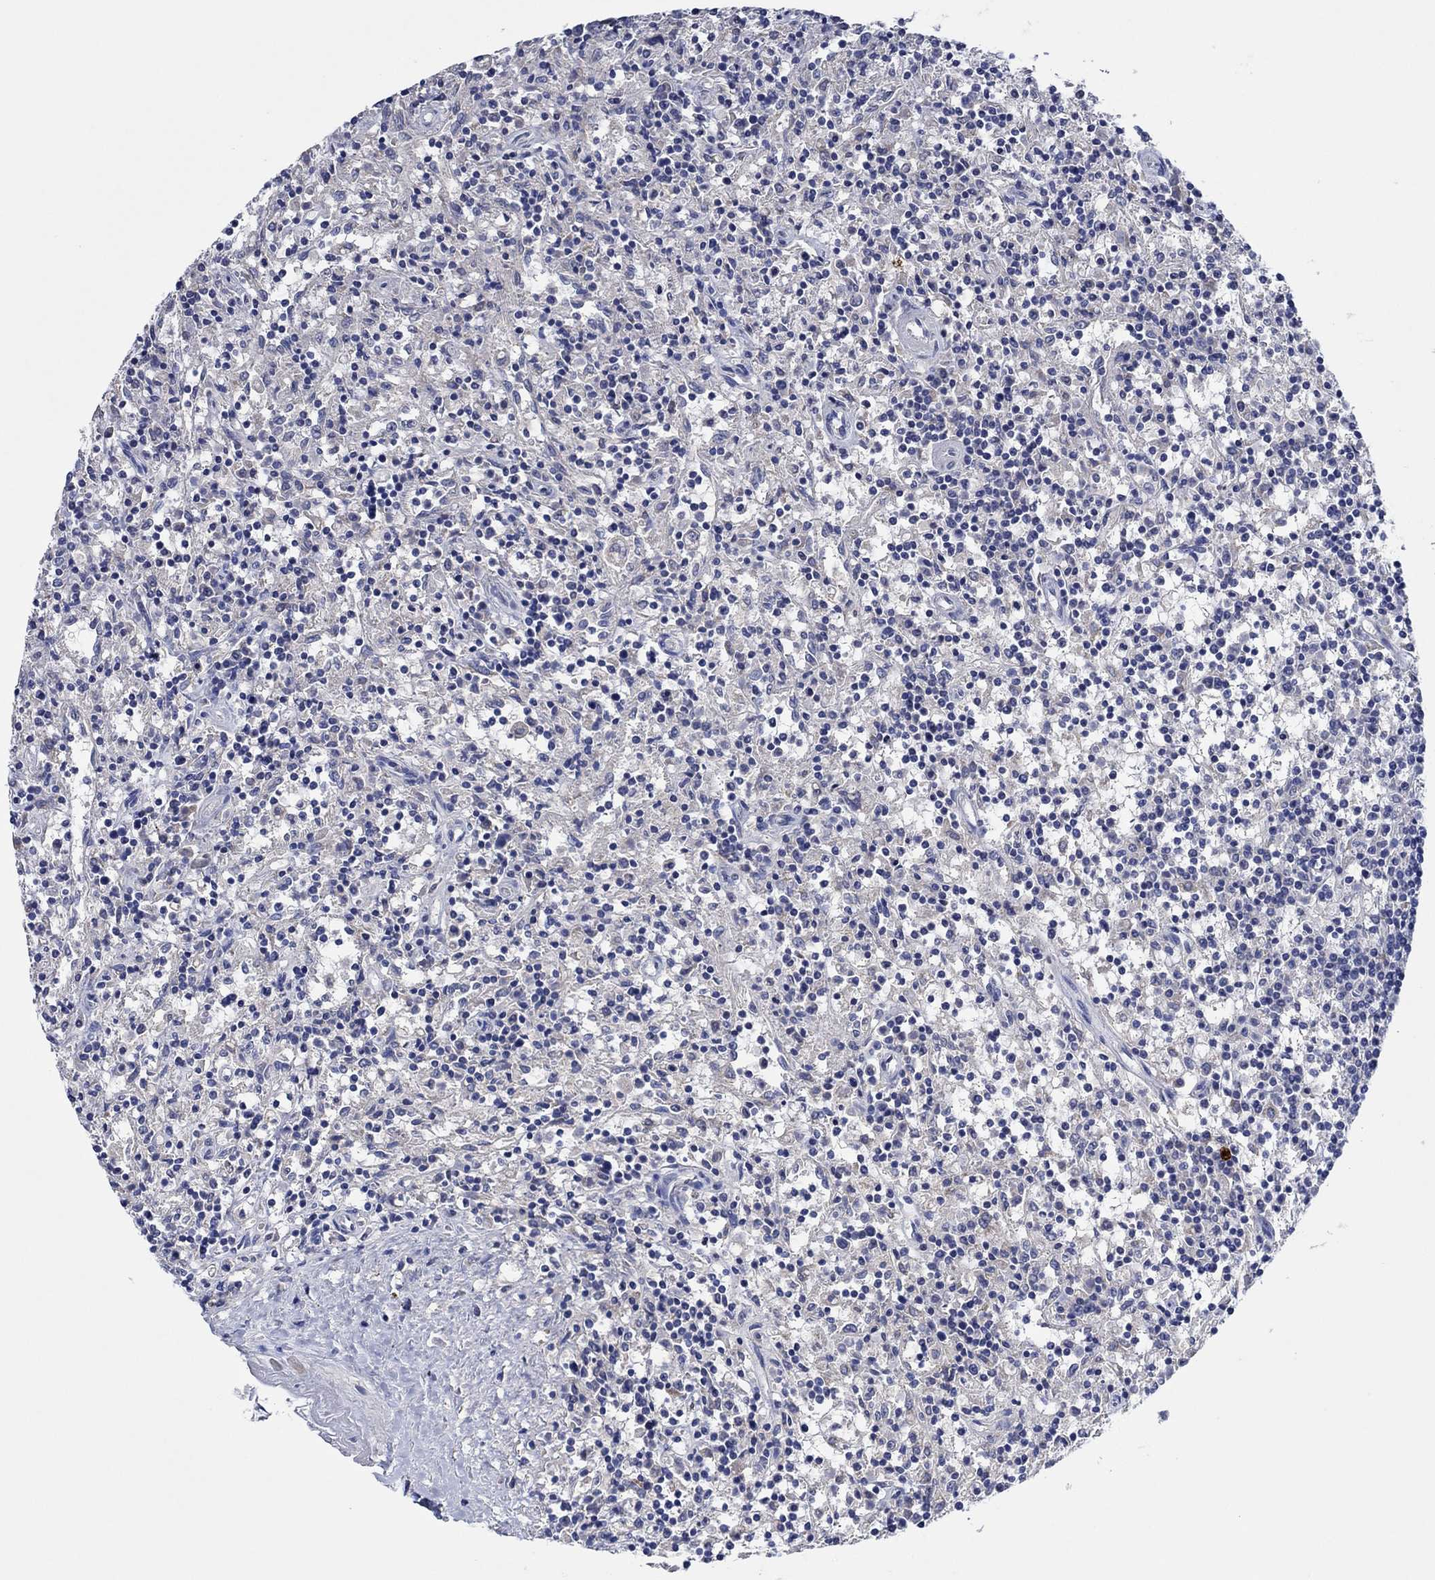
{"staining": {"intensity": "negative", "quantity": "none", "location": "none"}, "tissue": "lymphoma", "cell_type": "Tumor cells", "image_type": "cancer", "snomed": [{"axis": "morphology", "description": "Malignant lymphoma, non-Hodgkin's type, Low grade"}, {"axis": "topography", "description": "Spleen"}], "caption": "Low-grade malignant lymphoma, non-Hodgkin's type stained for a protein using immunohistochemistry displays no expression tumor cells.", "gene": "PRRT3", "patient": {"sex": "male", "age": 62}}